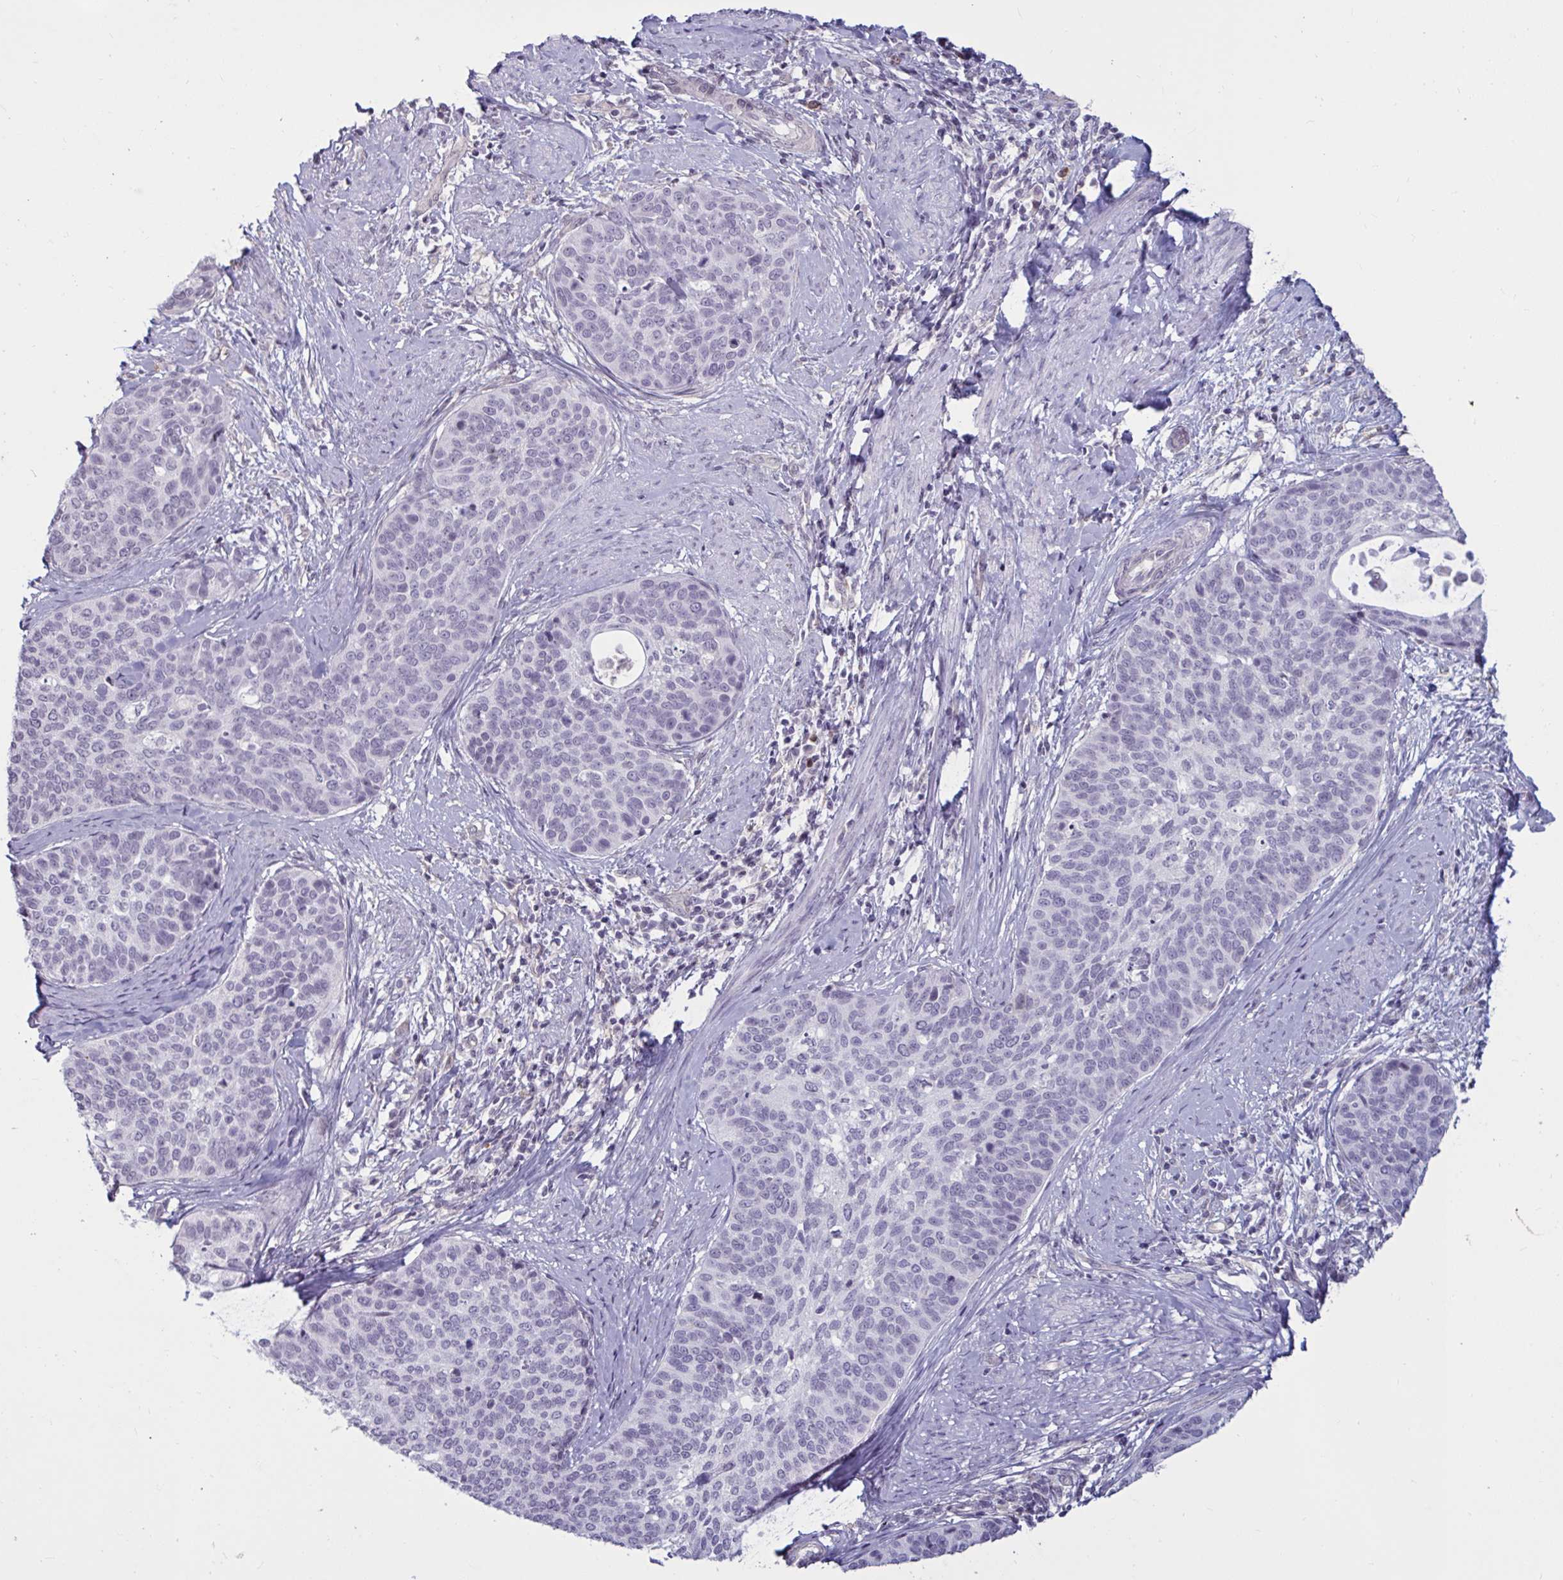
{"staining": {"intensity": "negative", "quantity": "none", "location": "none"}, "tissue": "cervical cancer", "cell_type": "Tumor cells", "image_type": "cancer", "snomed": [{"axis": "morphology", "description": "Squamous cell carcinoma, NOS"}, {"axis": "topography", "description": "Cervix"}], "caption": "Cervical cancer (squamous cell carcinoma) stained for a protein using immunohistochemistry reveals no expression tumor cells.", "gene": "TBC1D4", "patient": {"sex": "female", "age": 69}}